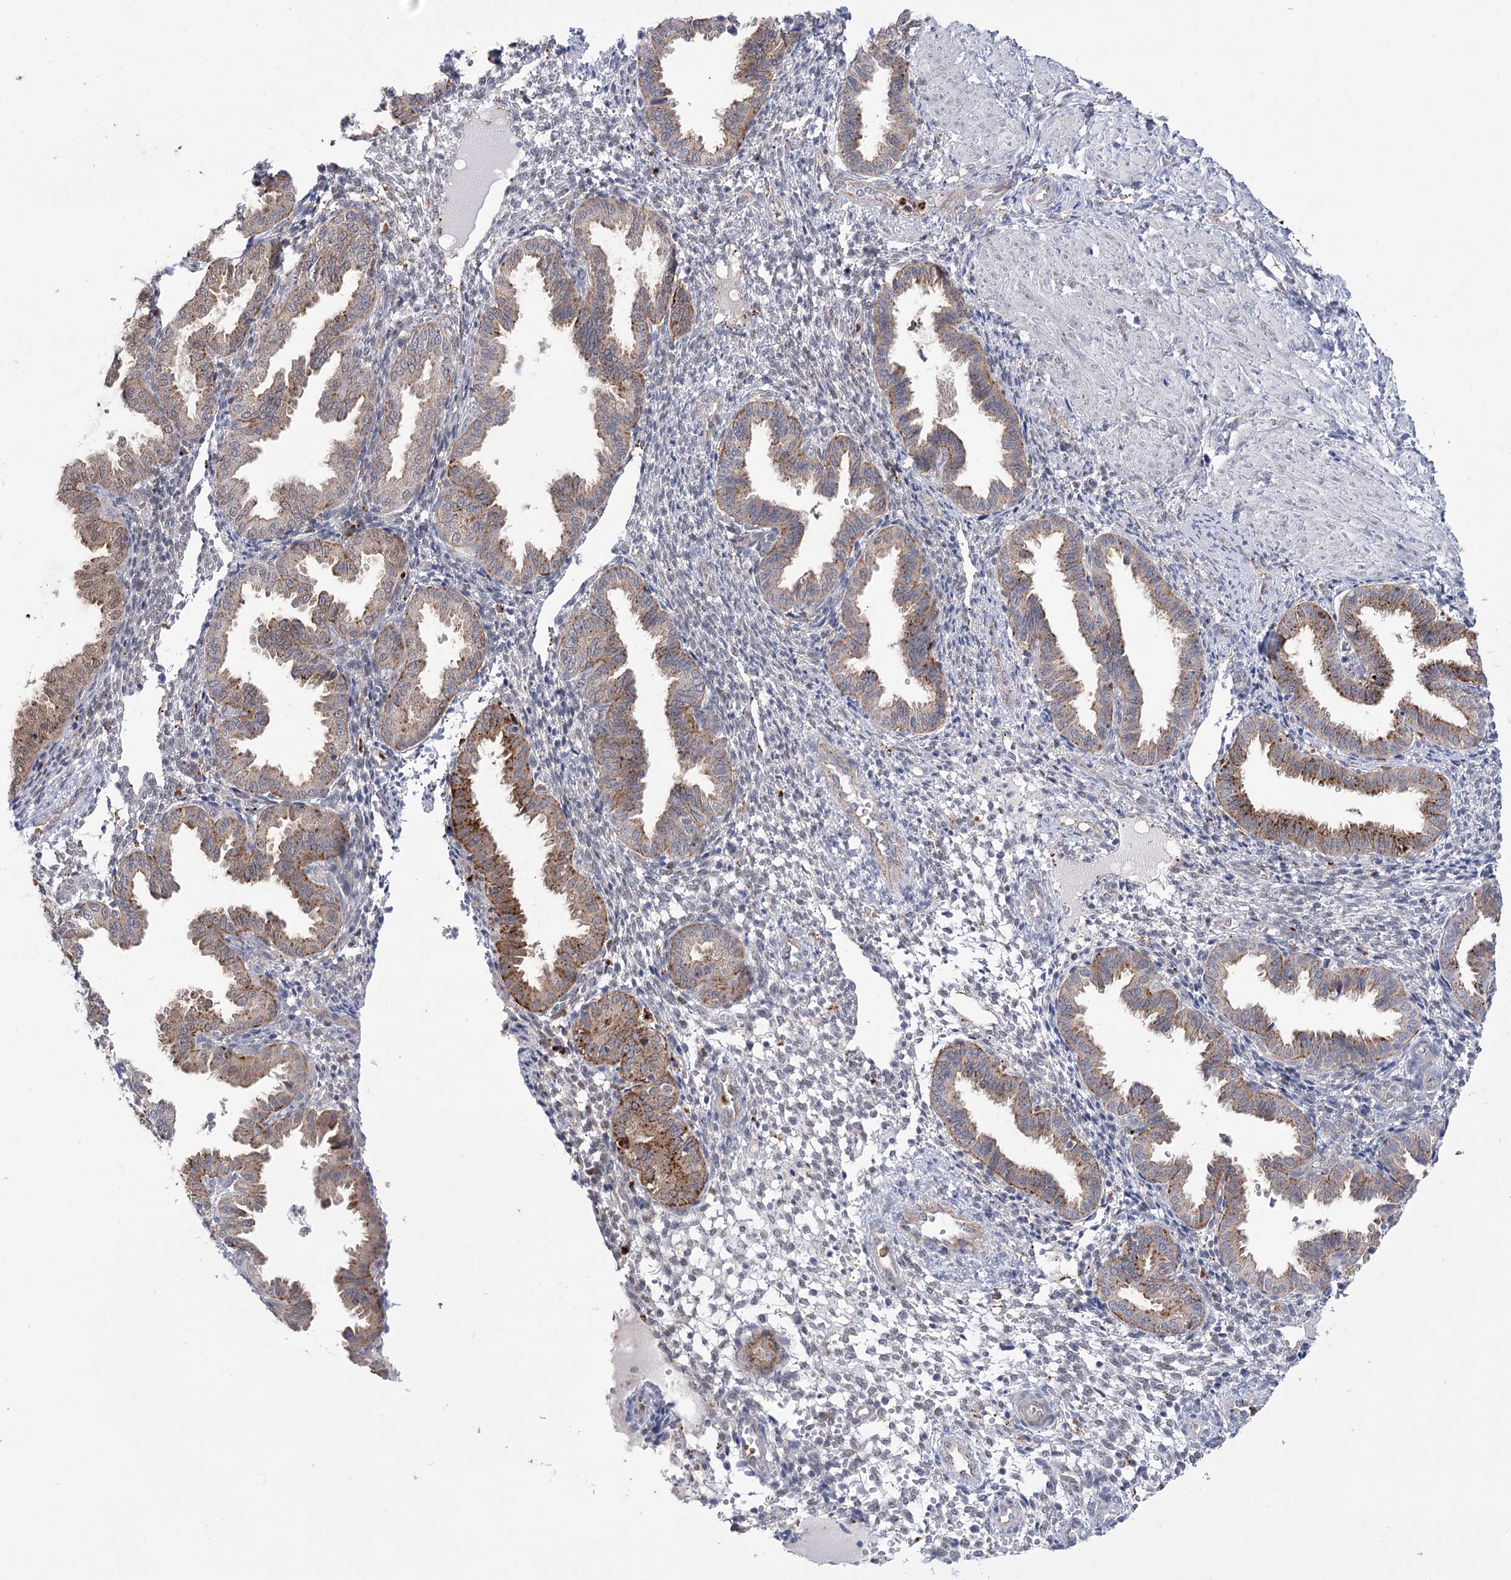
{"staining": {"intensity": "negative", "quantity": "none", "location": "none"}, "tissue": "endometrium", "cell_type": "Cells in endometrial stroma", "image_type": "normal", "snomed": [{"axis": "morphology", "description": "Normal tissue, NOS"}, {"axis": "topography", "description": "Endometrium"}], "caption": "Cells in endometrial stroma show no significant protein staining in unremarkable endometrium. (Brightfield microscopy of DAB (3,3'-diaminobenzidine) IHC at high magnification).", "gene": "SIAE", "patient": {"sex": "female", "age": 33}}